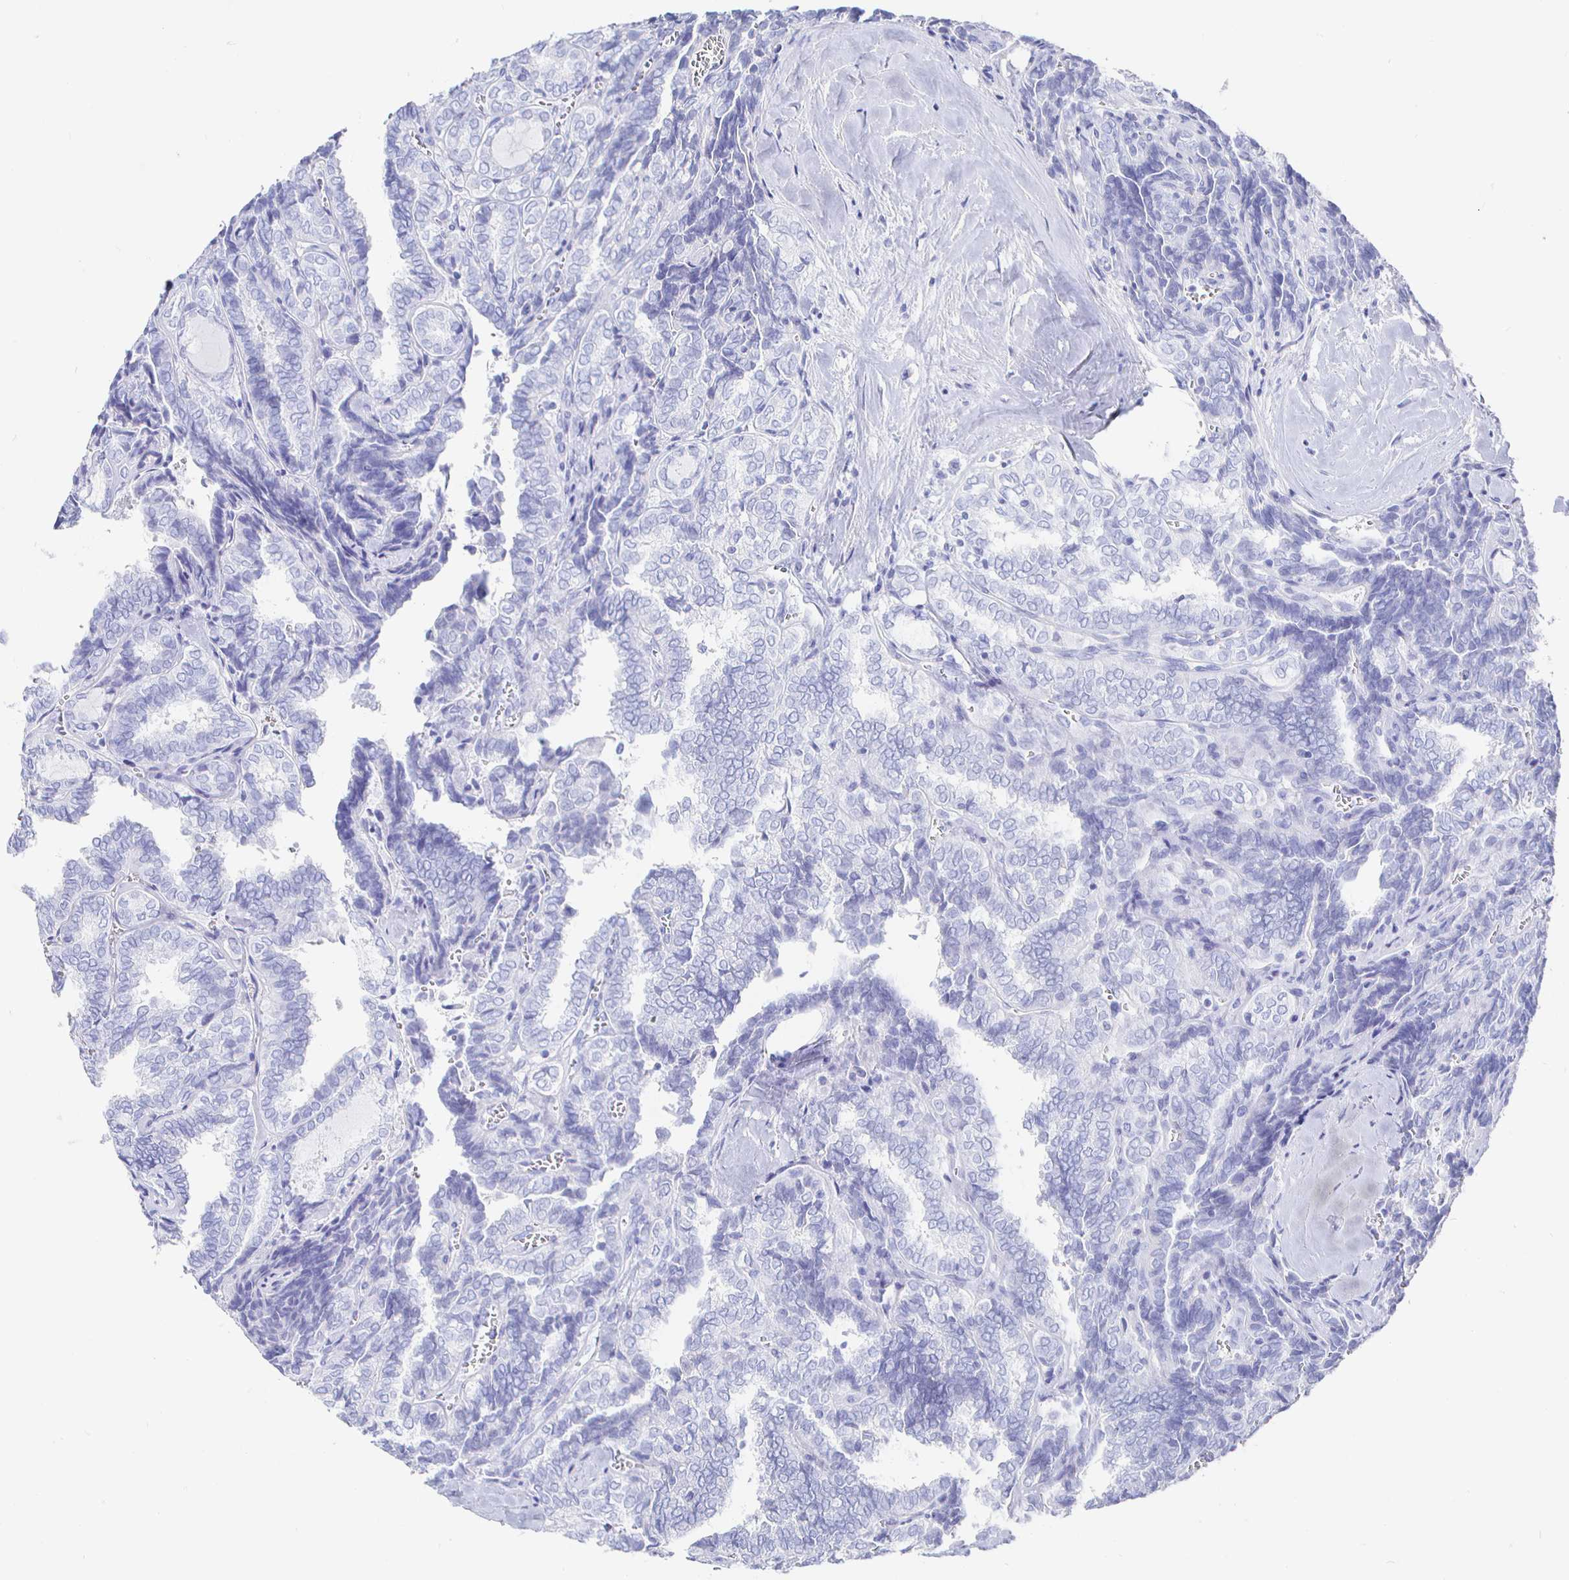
{"staining": {"intensity": "negative", "quantity": "none", "location": "none"}, "tissue": "thyroid cancer", "cell_type": "Tumor cells", "image_type": "cancer", "snomed": [{"axis": "morphology", "description": "Papillary adenocarcinoma, NOS"}, {"axis": "topography", "description": "Thyroid gland"}], "caption": "Papillary adenocarcinoma (thyroid) was stained to show a protein in brown. There is no significant staining in tumor cells.", "gene": "CLCA1", "patient": {"sex": "female", "age": 30}}